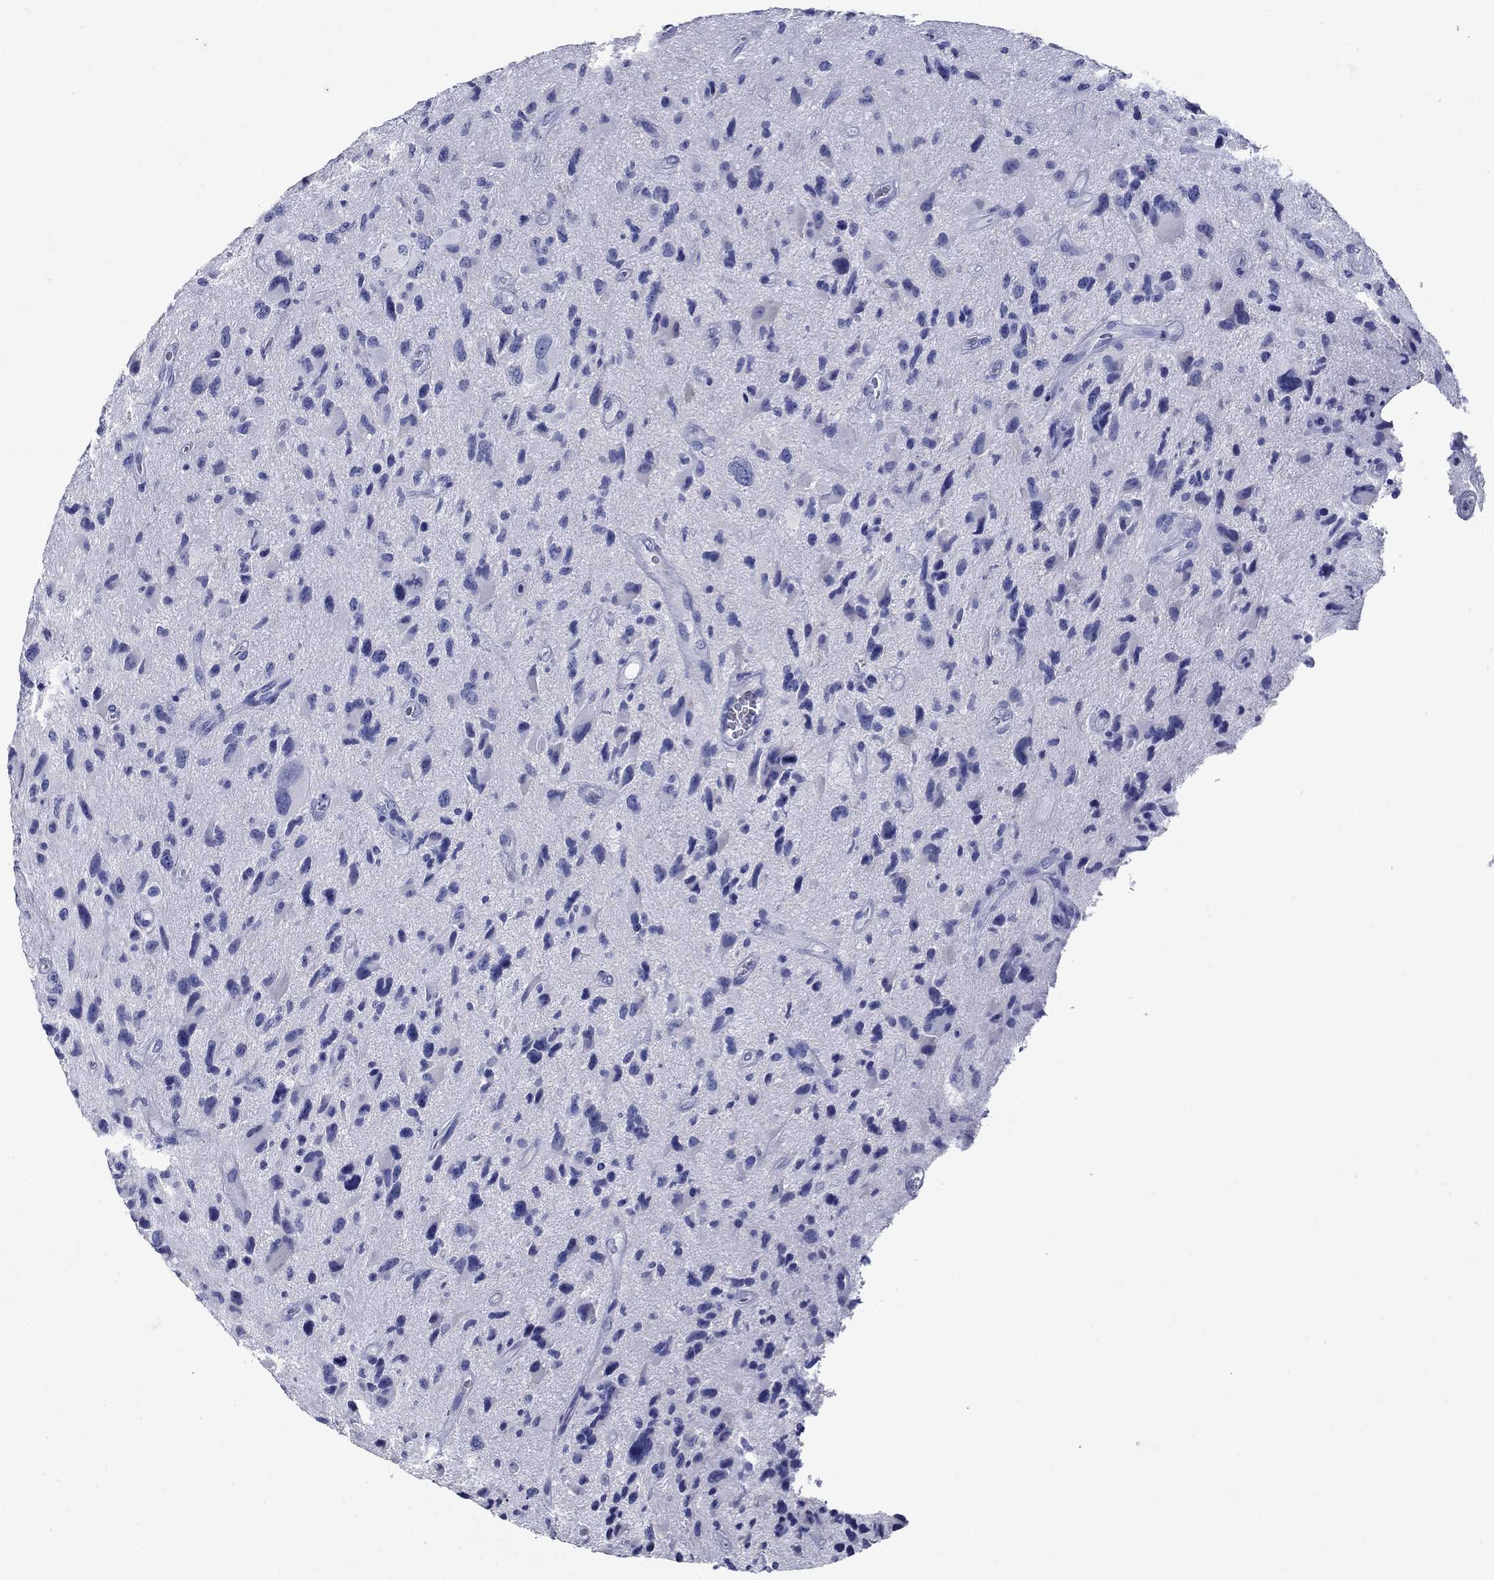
{"staining": {"intensity": "negative", "quantity": "none", "location": "none"}, "tissue": "glioma", "cell_type": "Tumor cells", "image_type": "cancer", "snomed": [{"axis": "morphology", "description": "Glioma, malignant, NOS"}, {"axis": "morphology", "description": "Glioma, malignant, High grade"}, {"axis": "topography", "description": "Brain"}], "caption": "Immunohistochemical staining of human malignant glioma (high-grade) demonstrates no significant expression in tumor cells.", "gene": "CD1A", "patient": {"sex": "female", "age": 71}}